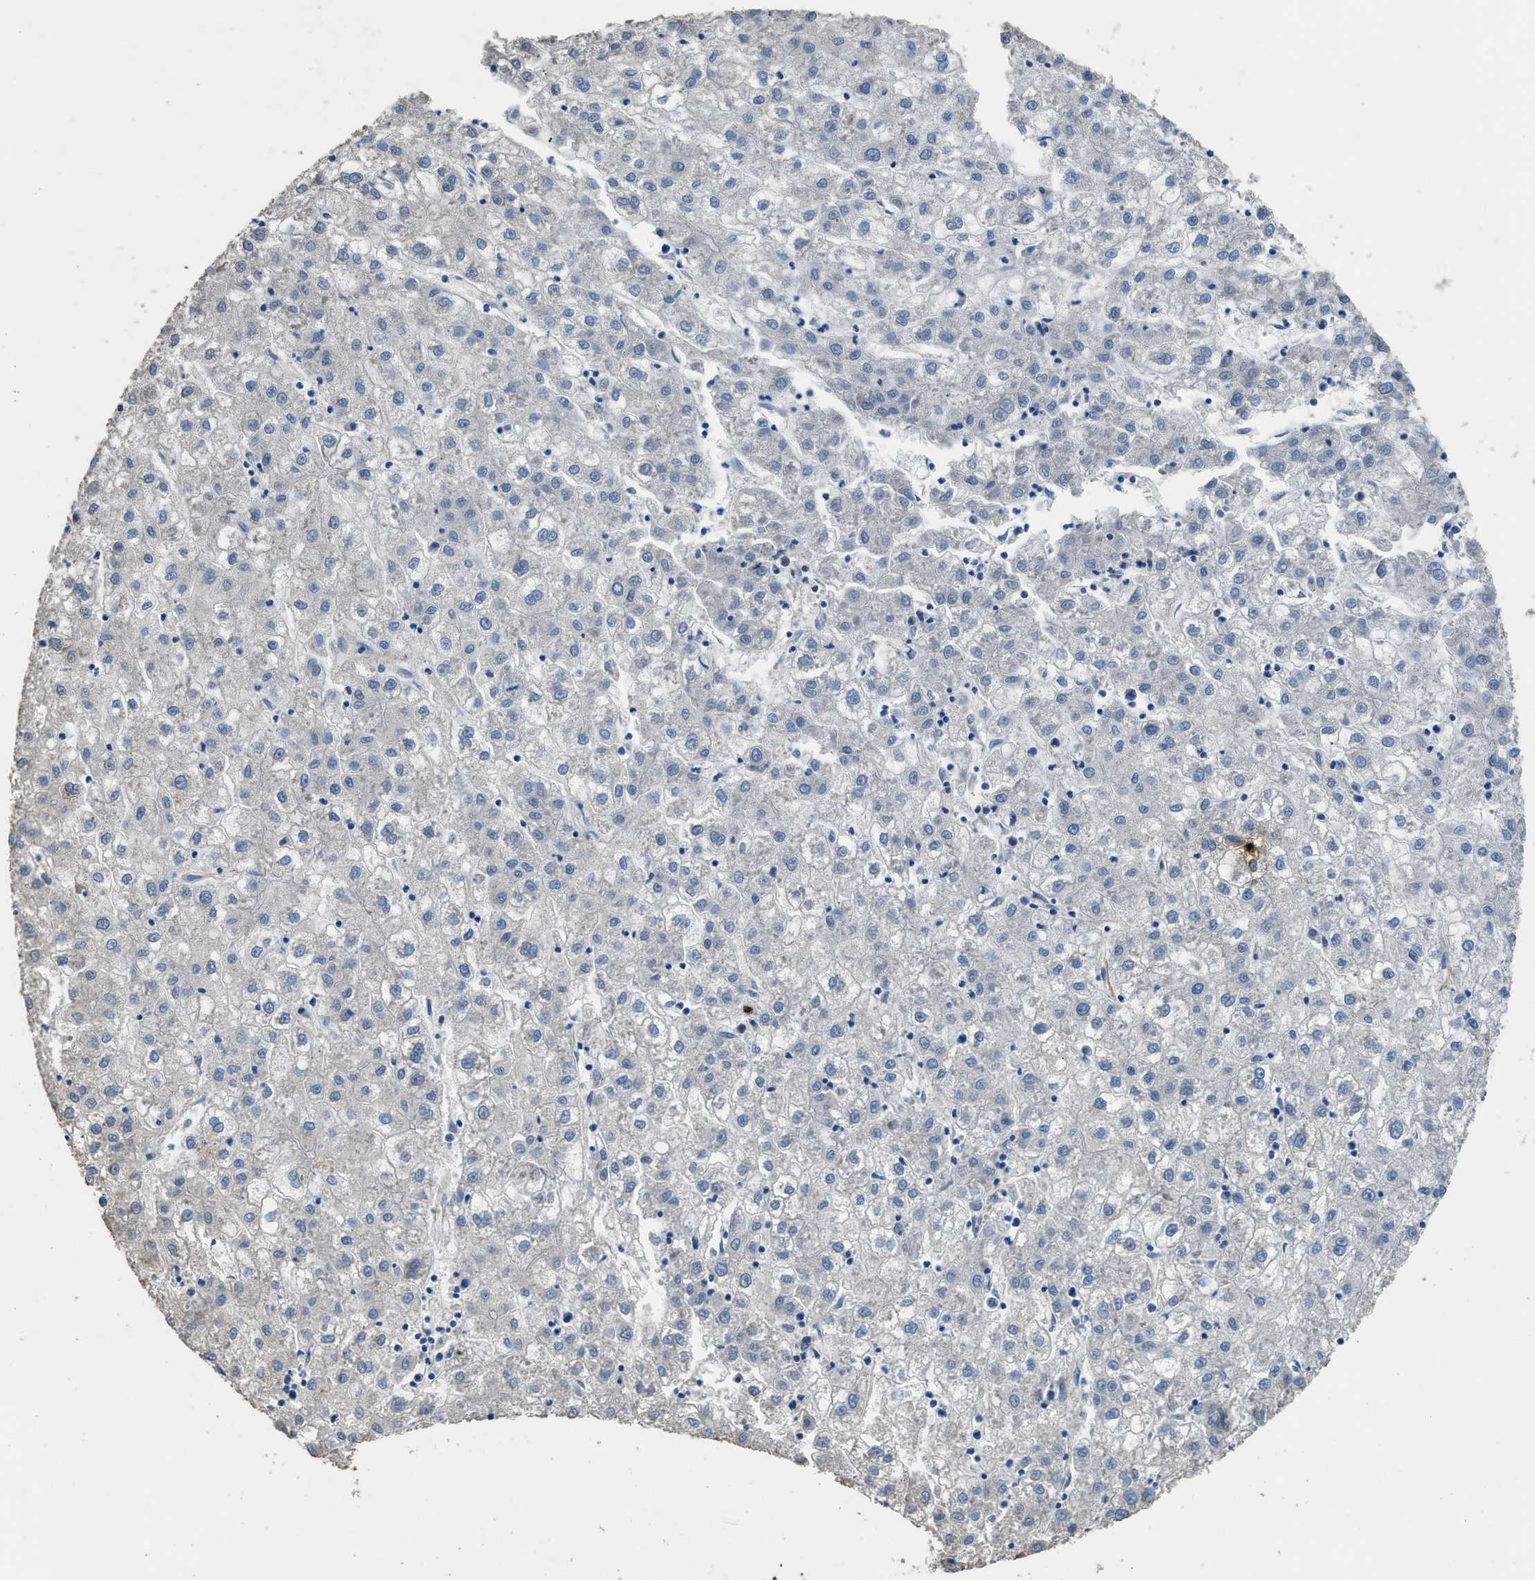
{"staining": {"intensity": "negative", "quantity": "none", "location": "none"}, "tissue": "liver cancer", "cell_type": "Tumor cells", "image_type": "cancer", "snomed": [{"axis": "morphology", "description": "Carcinoma, Hepatocellular, NOS"}, {"axis": "topography", "description": "Liver"}], "caption": "Liver cancer was stained to show a protein in brown. There is no significant staining in tumor cells.", "gene": "SYNM", "patient": {"sex": "male", "age": 72}}